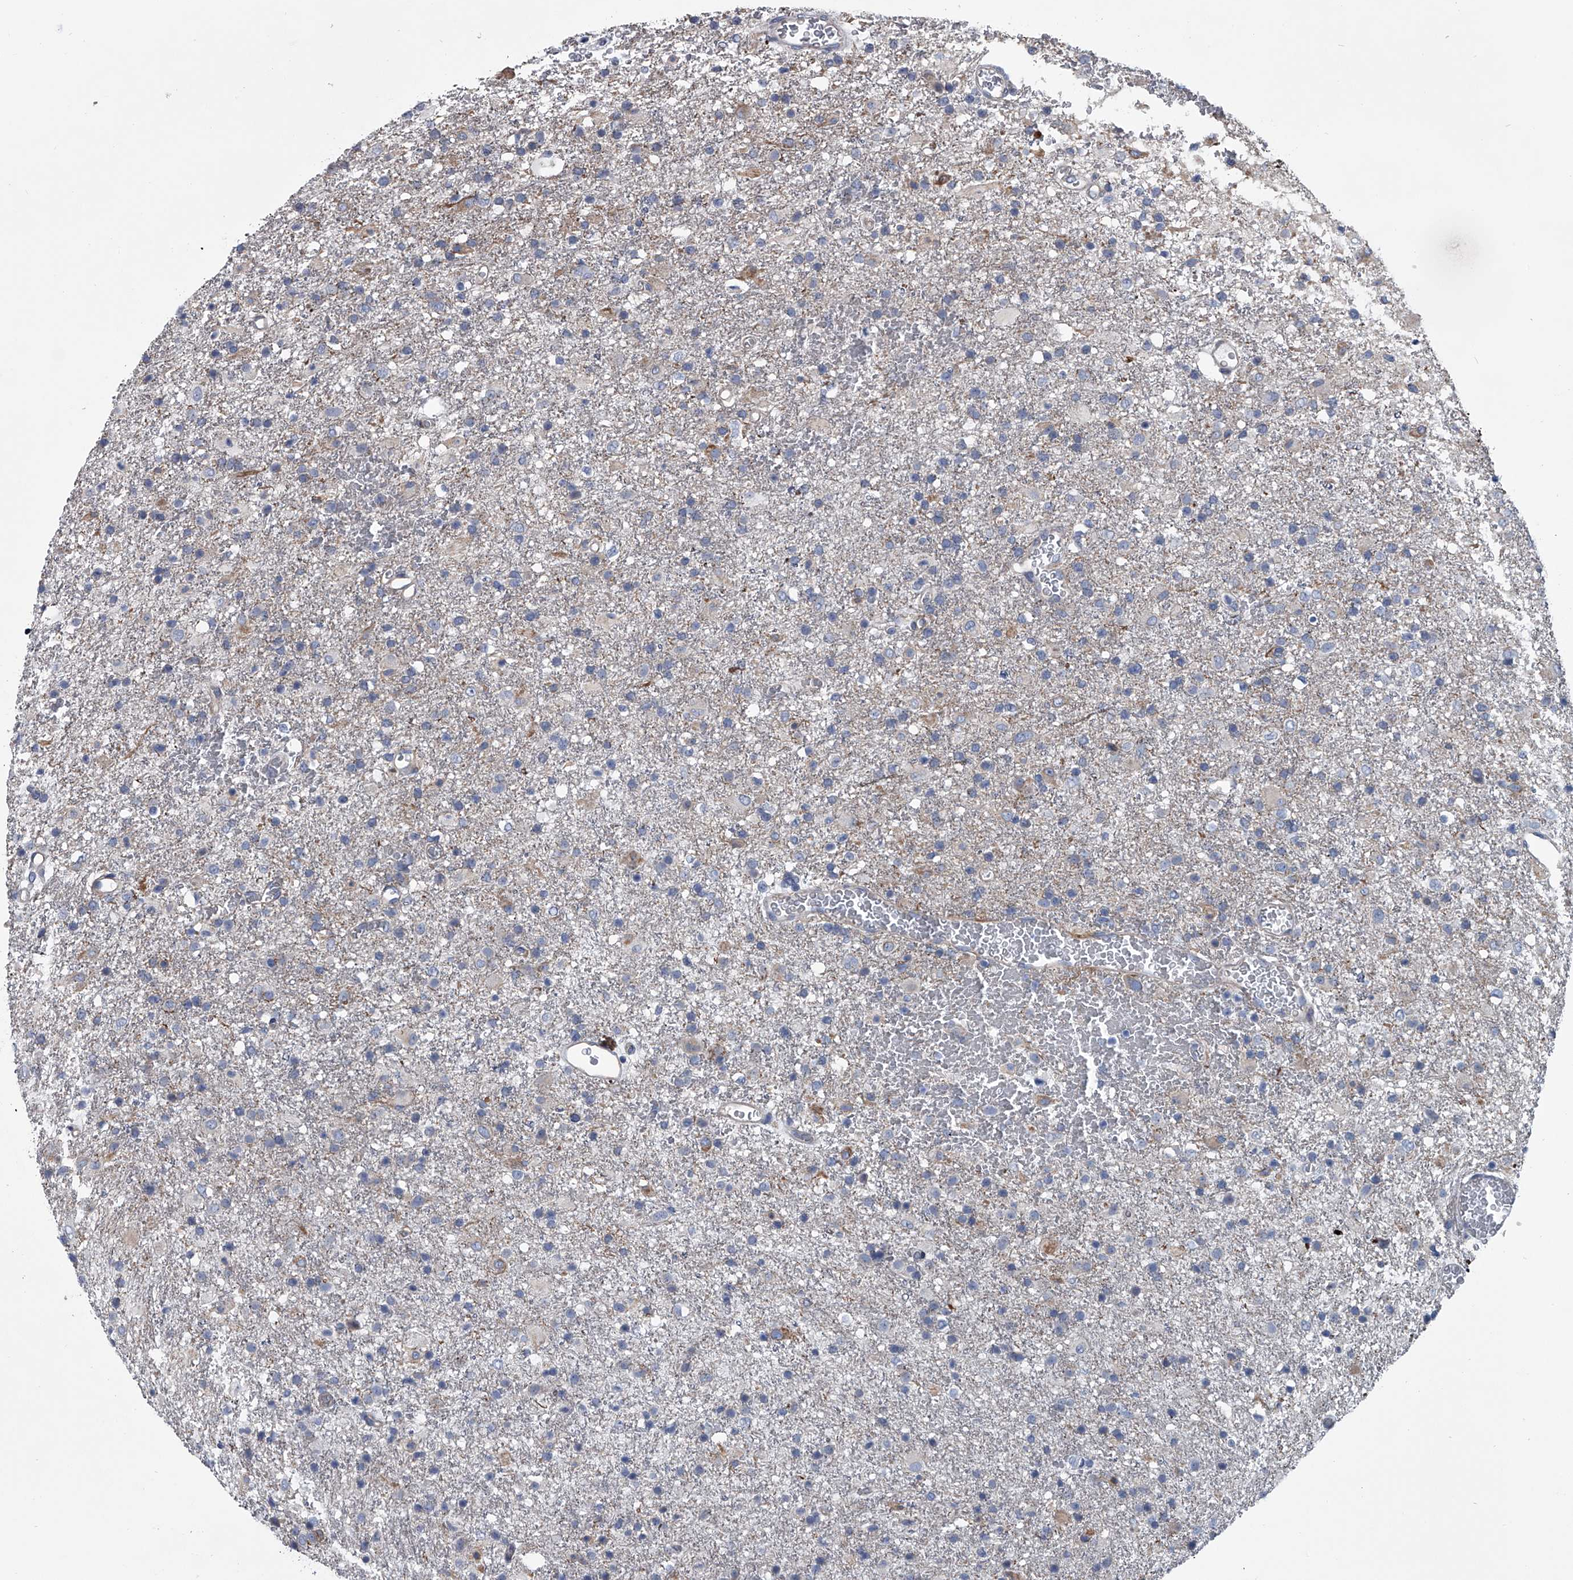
{"staining": {"intensity": "negative", "quantity": "none", "location": "none"}, "tissue": "glioma", "cell_type": "Tumor cells", "image_type": "cancer", "snomed": [{"axis": "morphology", "description": "Glioma, malignant, Low grade"}, {"axis": "topography", "description": "Brain"}], "caption": "Glioma stained for a protein using IHC displays no expression tumor cells.", "gene": "ABCG1", "patient": {"sex": "male", "age": 65}}